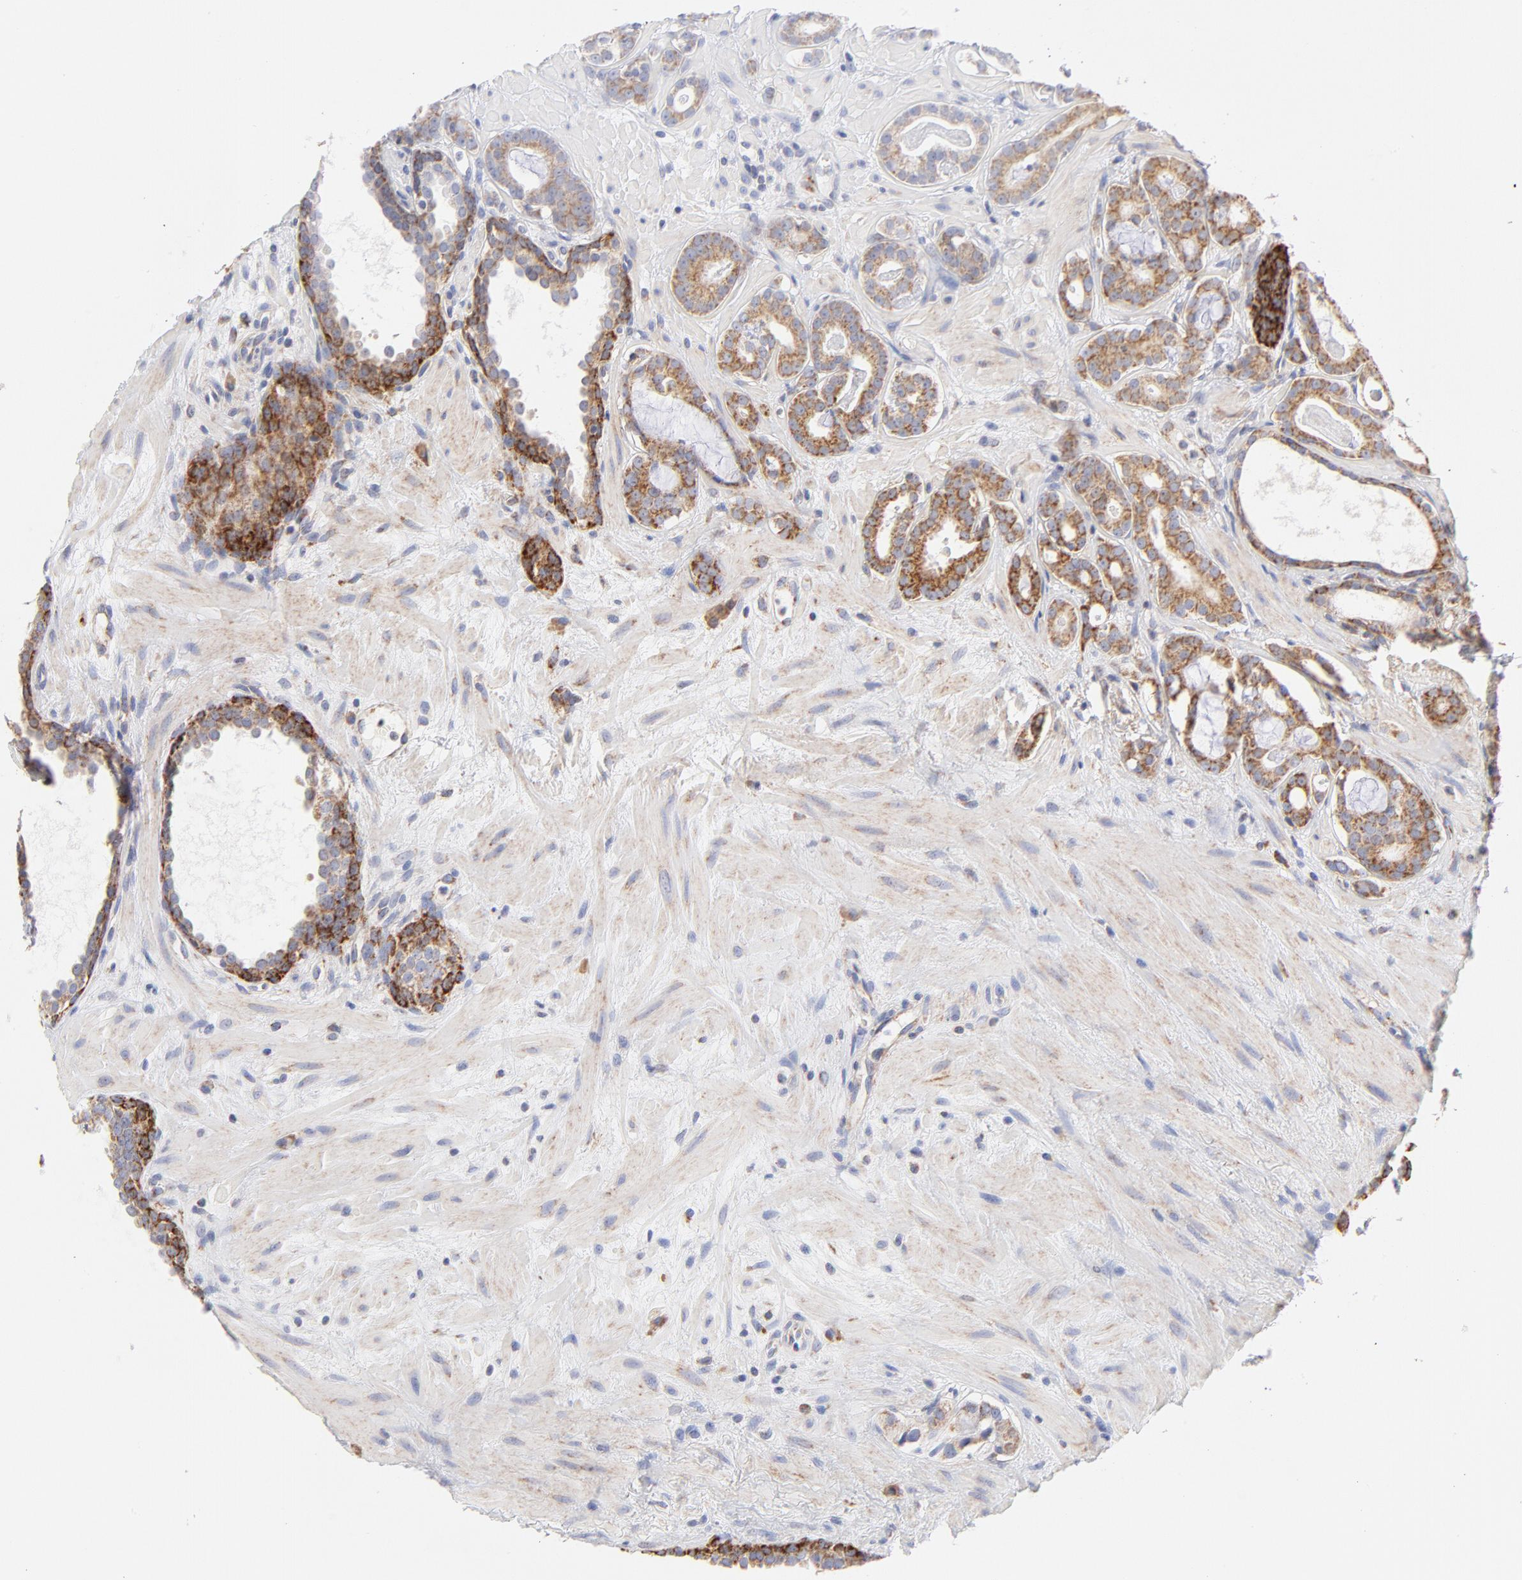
{"staining": {"intensity": "moderate", "quantity": ">75%", "location": "cytoplasmic/membranous"}, "tissue": "prostate cancer", "cell_type": "Tumor cells", "image_type": "cancer", "snomed": [{"axis": "morphology", "description": "Adenocarcinoma, Low grade"}, {"axis": "topography", "description": "Prostate"}], "caption": "There is medium levels of moderate cytoplasmic/membranous expression in tumor cells of prostate adenocarcinoma (low-grade), as demonstrated by immunohistochemical staining (brown color).", "gene": "TIMM8A", "patient": {"sex": "male", "age": 57}}